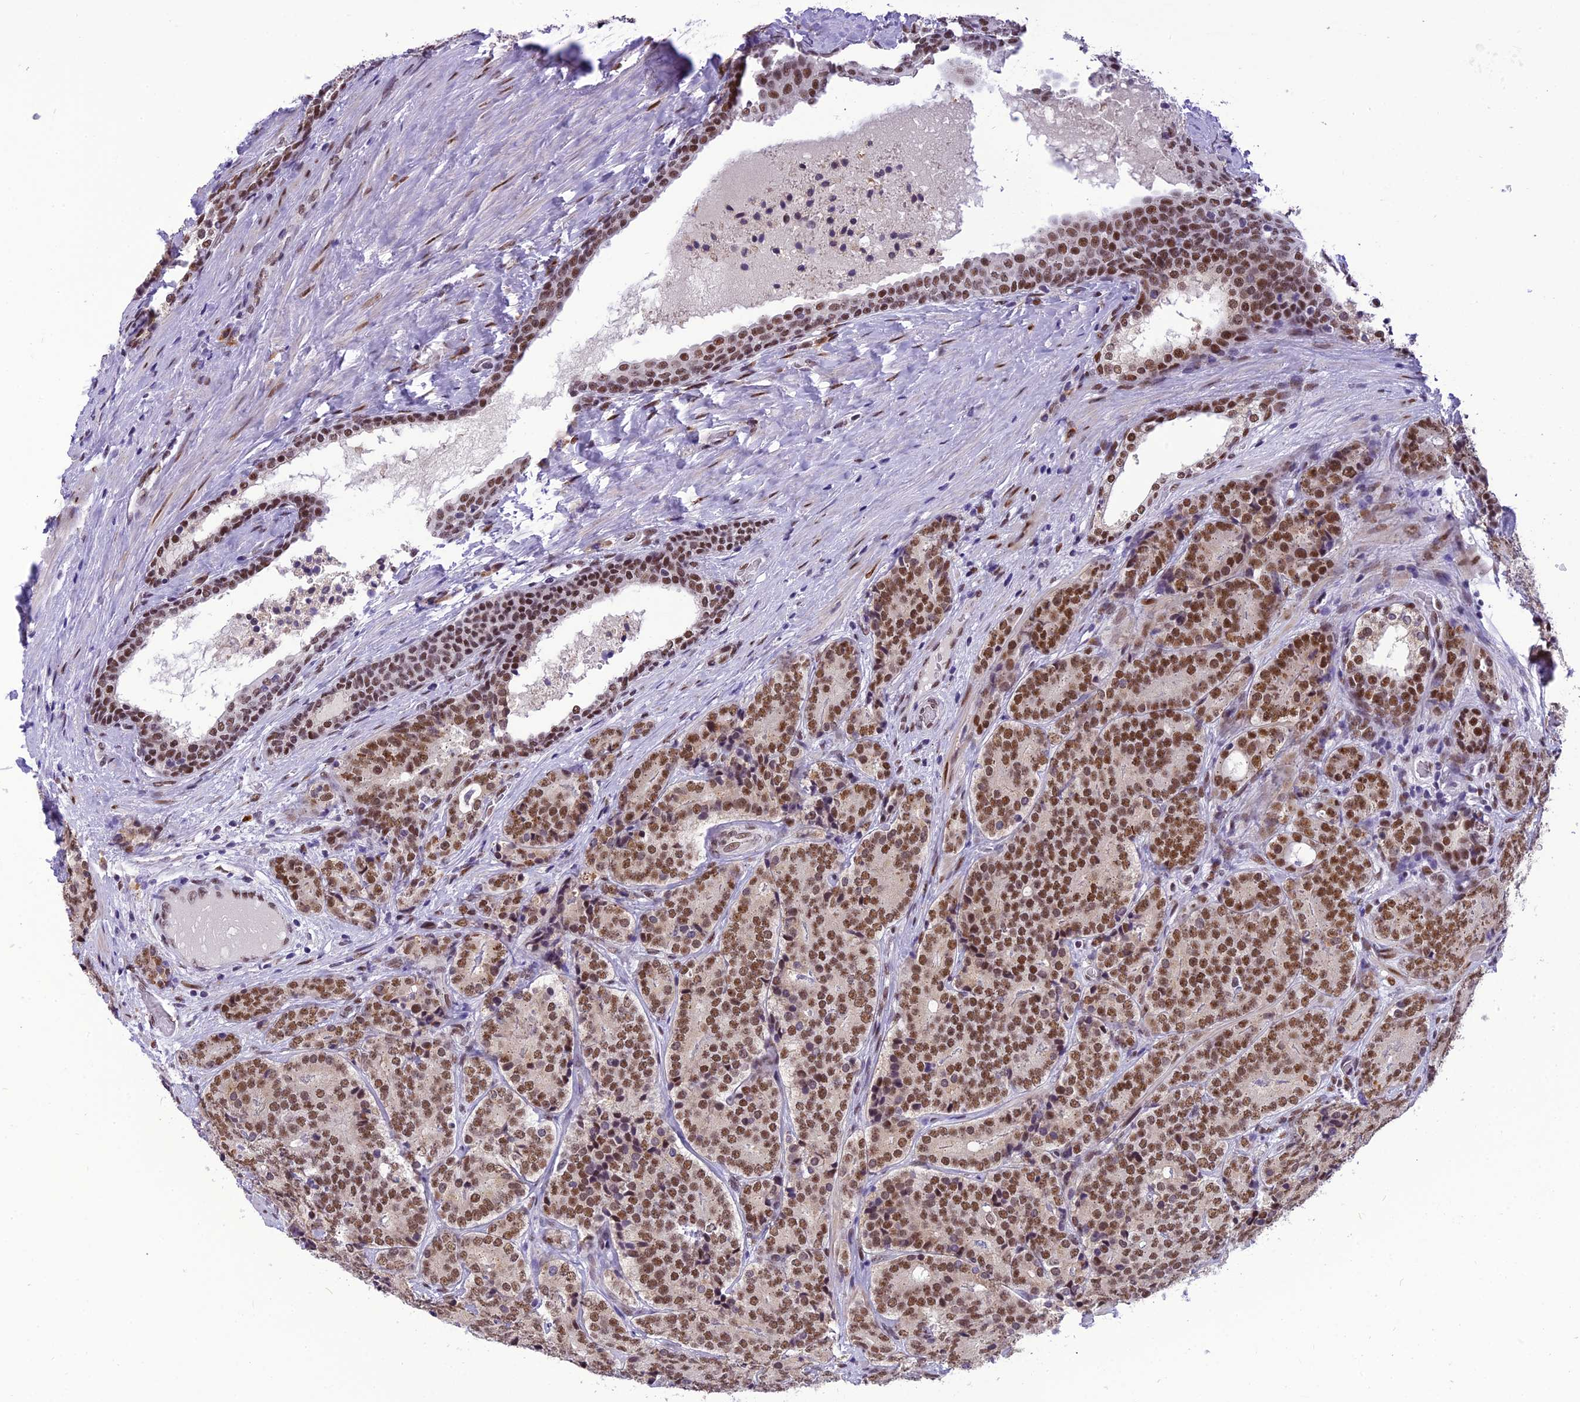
{"staining": {"intensity": "moderate", "quantity": ">75%", "location": "nuclear"}, "tissue": "prostate cancer", "cell_type": "Tumor cells", "image_type": "cancer", "snomed": [{"axis": "morphology", "description": "Adenocarcinoma, High grade"}, {"axis": "topography", "description": "Prostate"}], "caption": "DAB (3,3'-diaminobenzidine) immunohistochemical staining of prostate cancer shows moderate nuclear protein positivity in about >75% of tumor cells.", "gene": "IRF2BP1", "patient": {"sex": "male", "age": 56}}